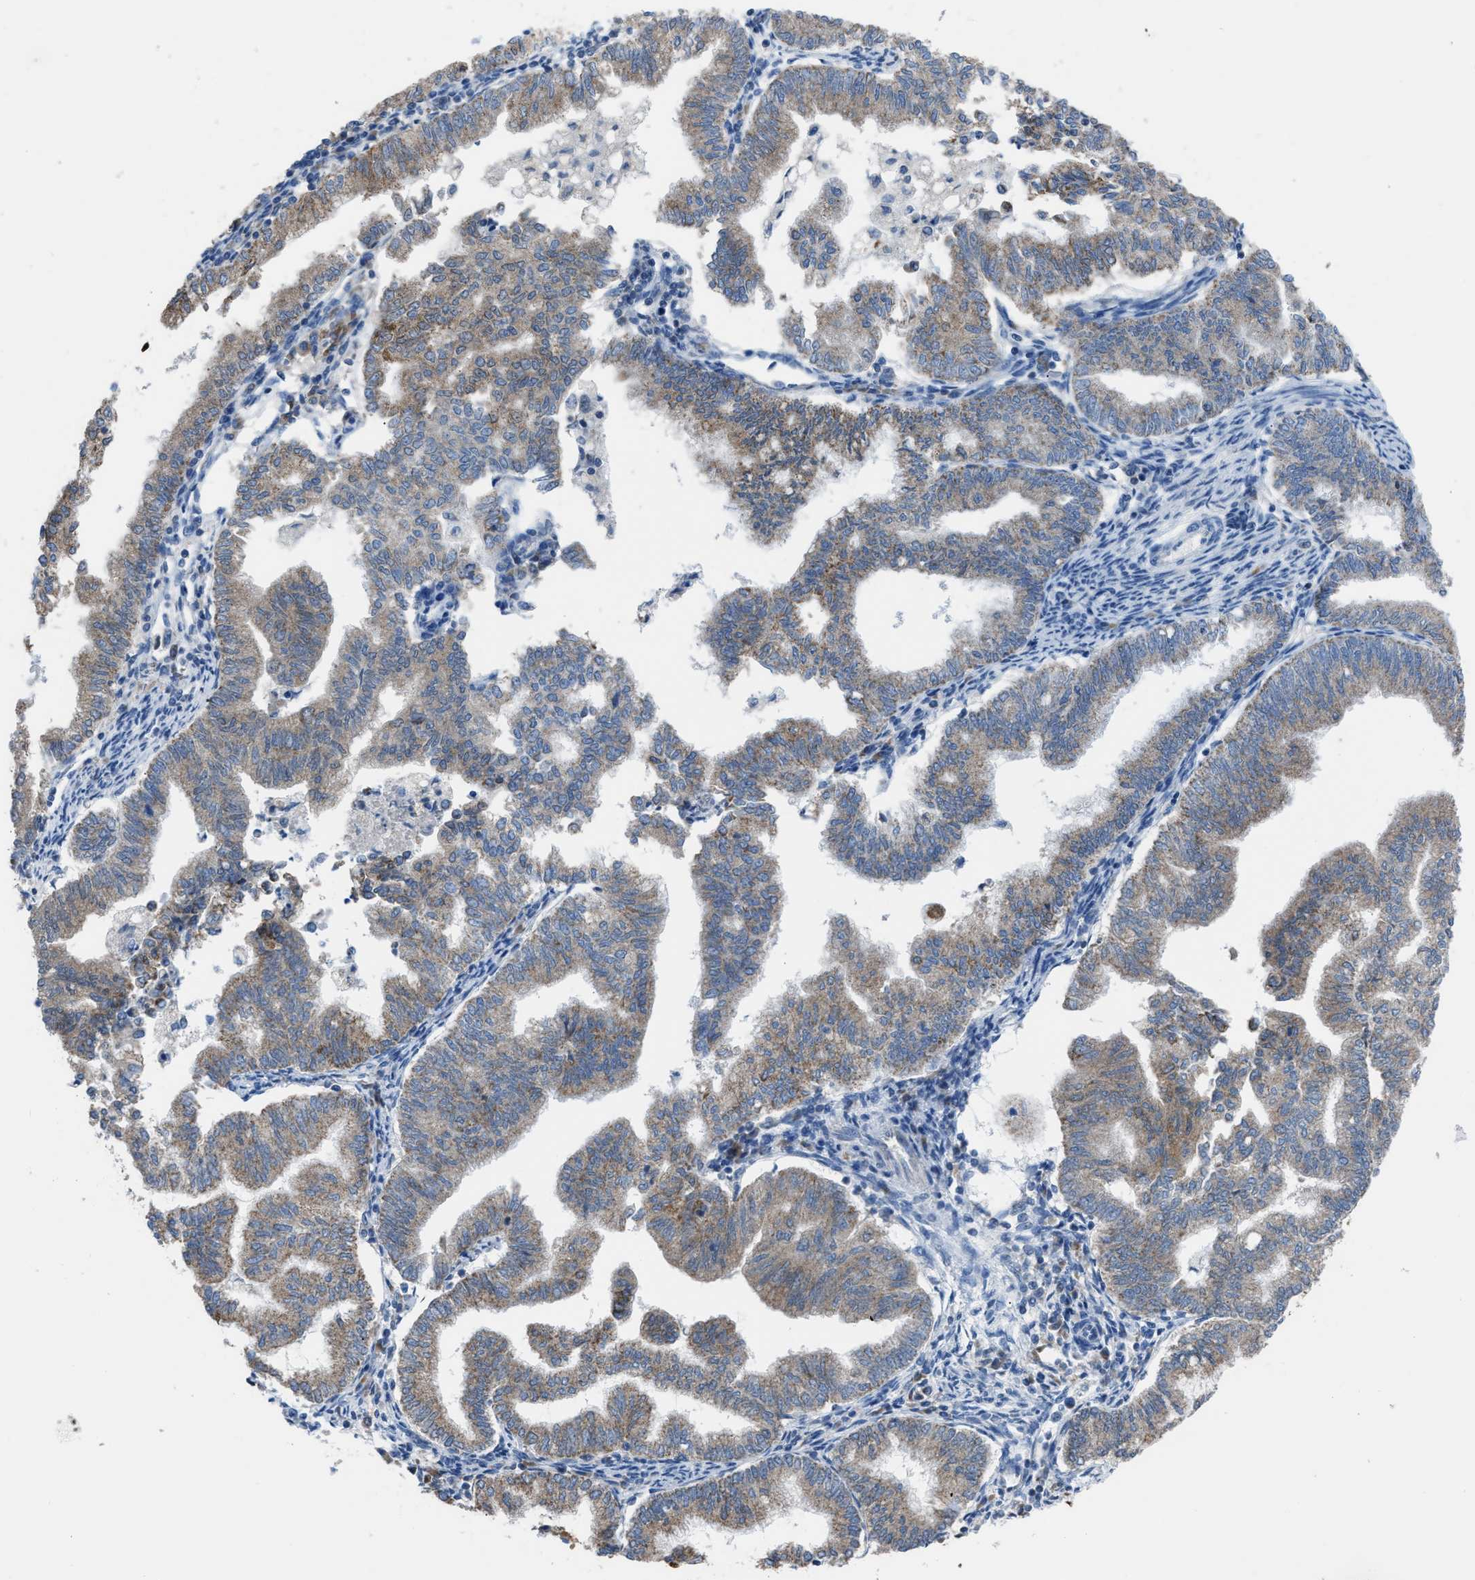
{"staining": {"intensity": "moderate", "quantity": ">75%", "location": "cytoplasmic/membranous"}, "tissue": "endometrial cancer", "cell_type": "Tumor cells", "image_type": "cancer", "snomed": [{"axis": "morphology", "description": "Polyp, NOS"}, {"axis": "morphology", "description": "Adenocarcinoma, NOS"}, {"axis": "morphology", "description": "Adenoma, NOS"}, {"axis": "topography", "description": "Endometrium"}], "caption": "Human endometrial cancer stained with a protein marker shows moderate staining in tumor cells.", "gene": "ETFB", "patient": {"sex": "female", "age": 79}}